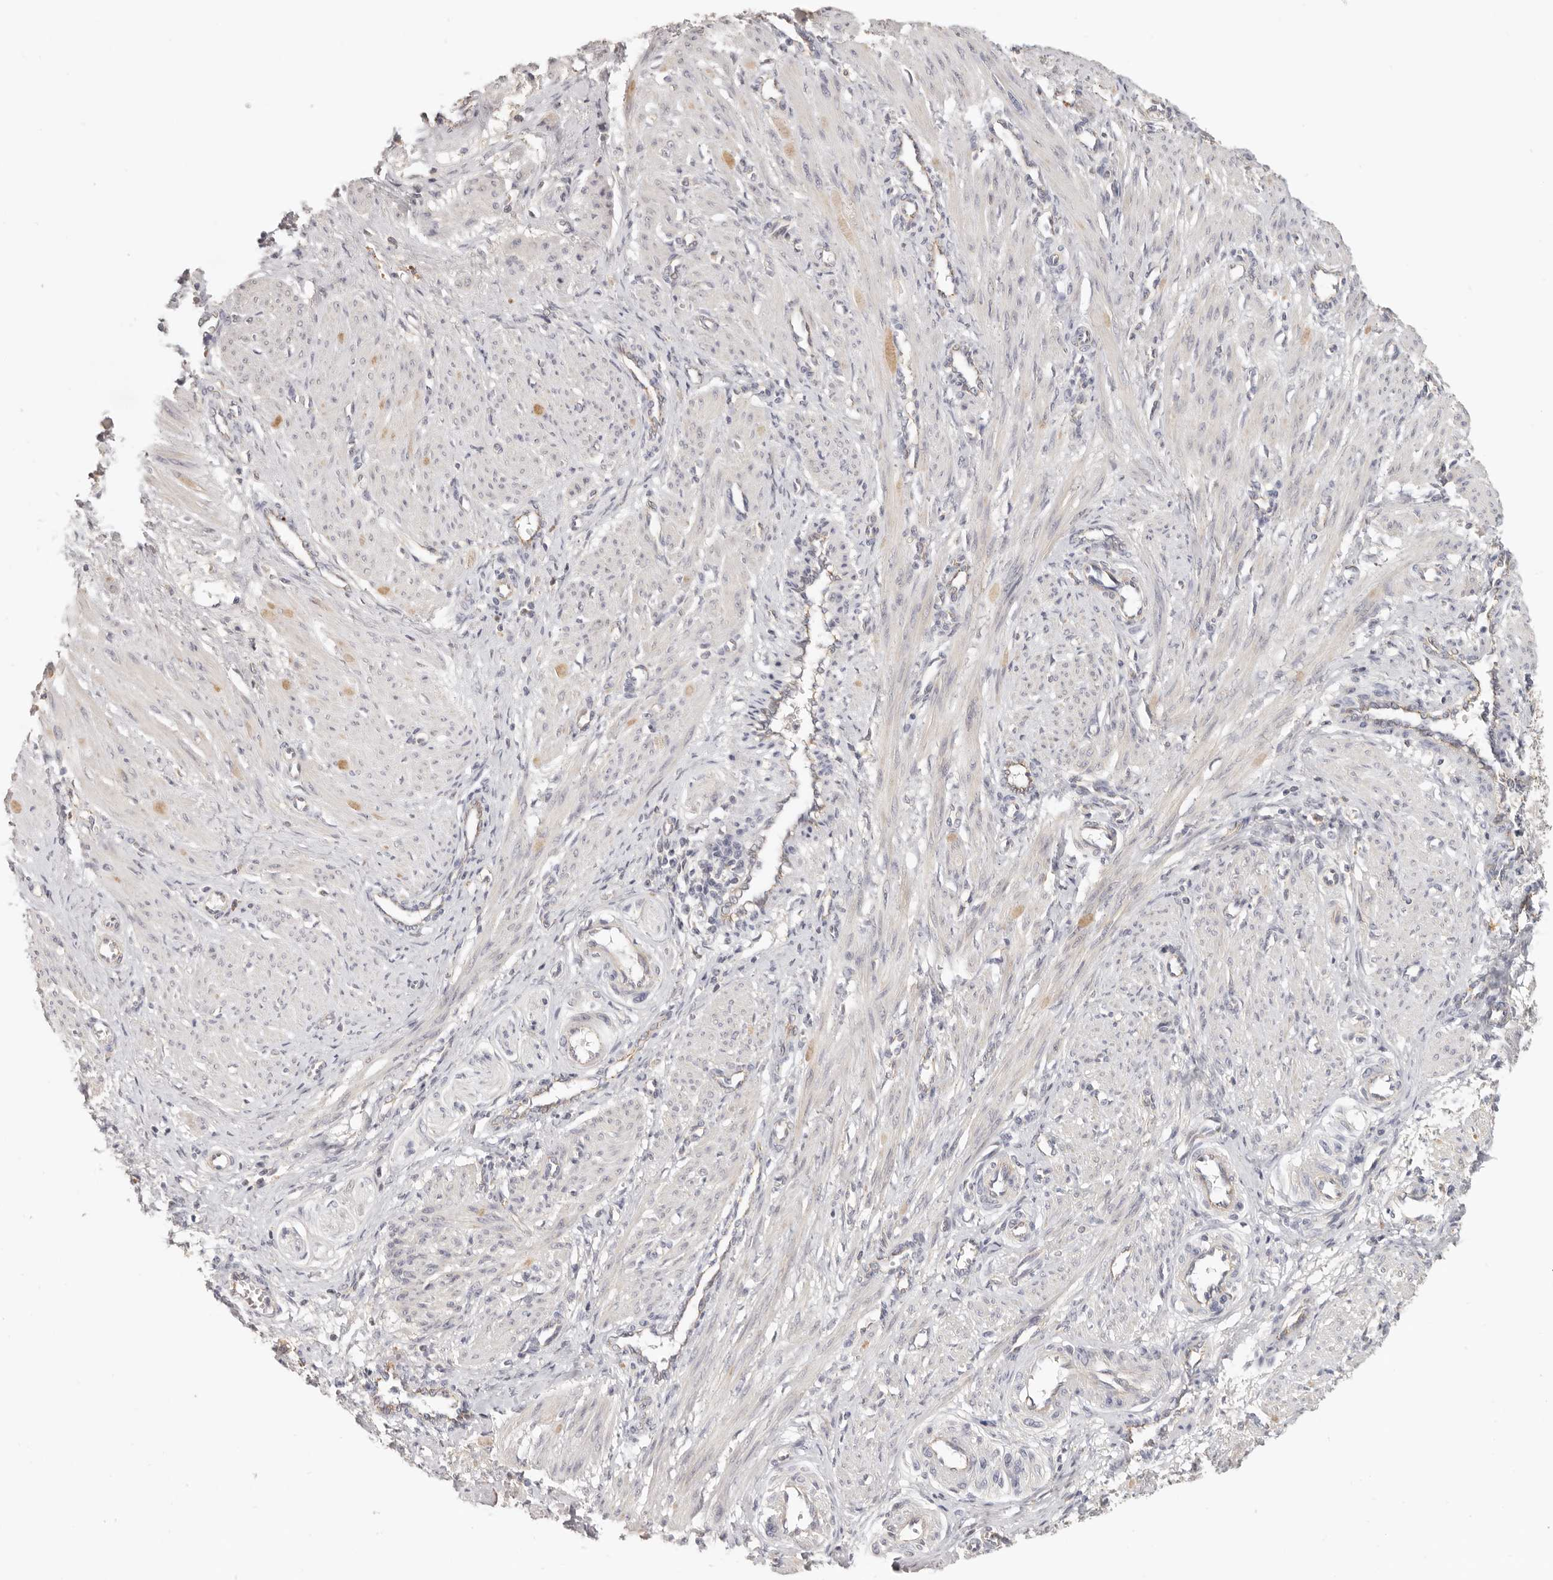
{"staining": {"intensity": "negative", "quantity": "none", "location": "none"}, "tissue": "smooth muscle", "cell_type": "Smooth muscle cells", "image_type": "normal", "snomed": [{"axis": "morphology", "description": "Normal tissue, NOS"}, {"axis": "topography", "description": "Endometrium"}], "caption": "A high-resolution image shows immunohistochemistry staining of normal smooth muscle, which shows no significant positivity in smooth muscle cells.", "gene": "ANXA9", "patient": {"sex": "female", "age": 33}}